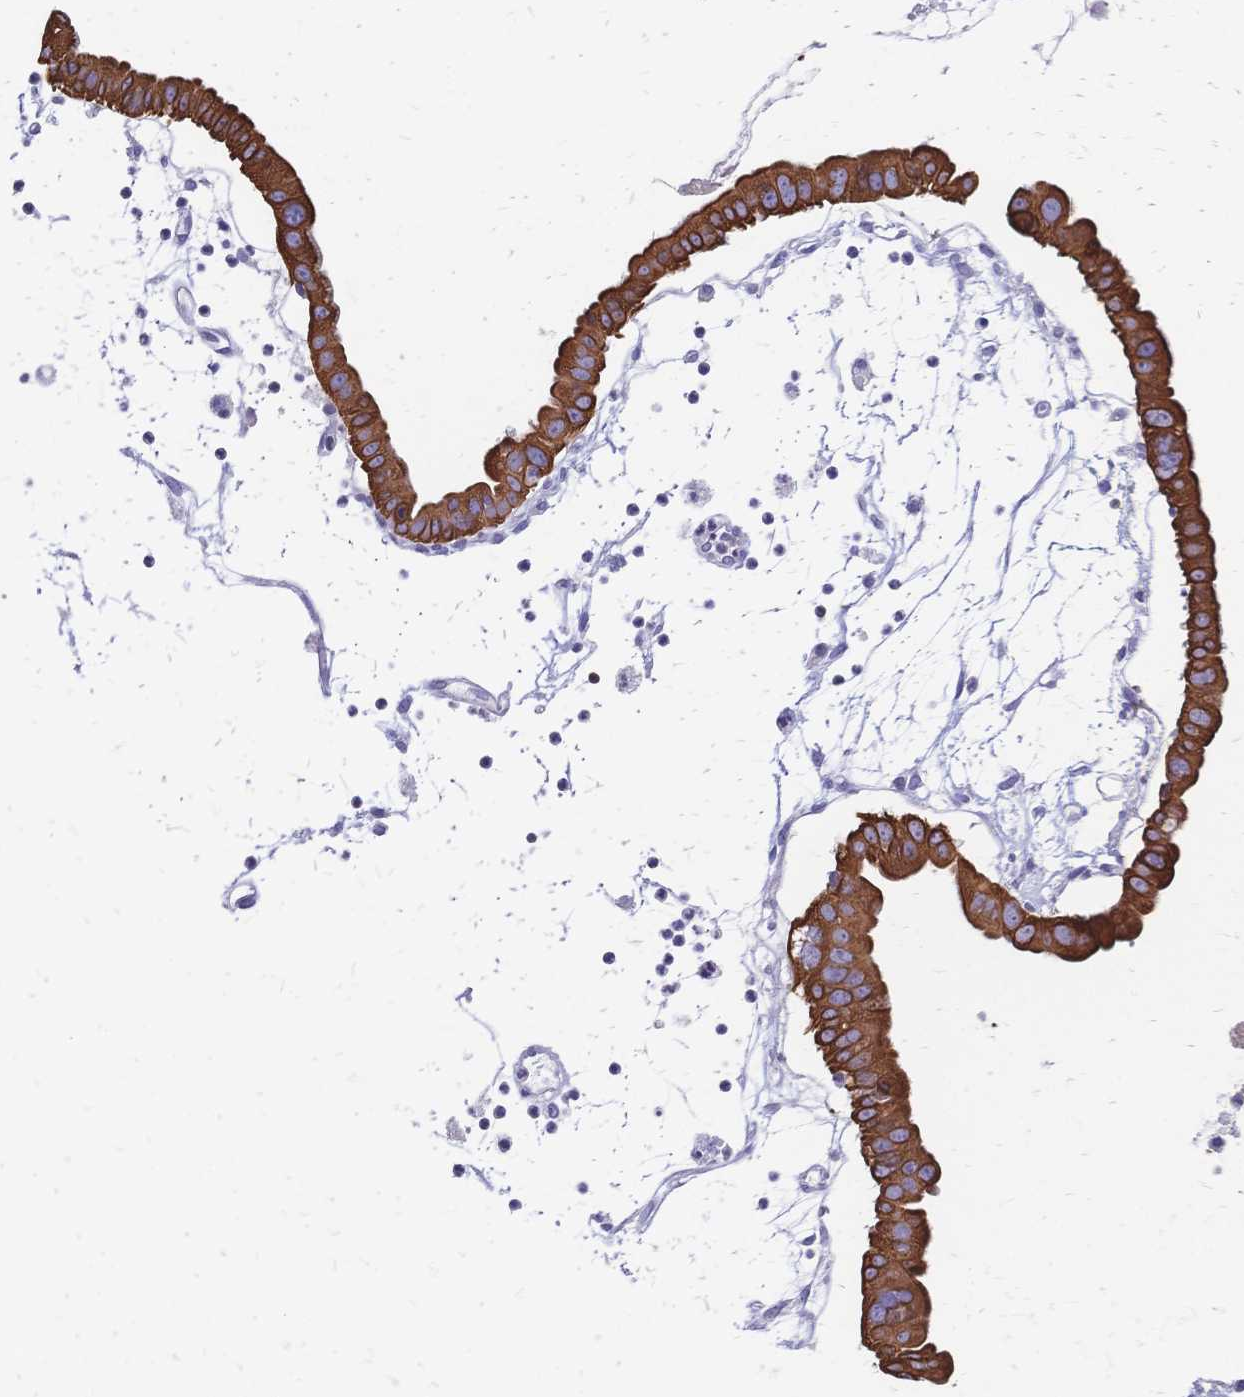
{"staining": {"intensity": "strong", "quantity": ">75%", "location": "cytoplasmic/membranous"}, "tissue": "ovarian cancer", "cell_type": "Tumor cells", "image_type": "cancer", "snomed": [{"axis": "morphology", "description": "Cystadenocarcinoma, mucinous, NOS"}, {"axis": "topography", "description": "Ovary"}], "caption": "Immunohistochemistry staining of ovarian cancer, which reveals high levels of strong cytoplasmic/membranous expression in approximately >75% of tumor cells indicating strong cytoplasmic/membranous protein staining. The staining was performed using DAB (brown) for protein detection and nuclei were counterstained in hematoxylin (blue).", "gene": "DTNB", "patient": {"sex": "female", "age": 61}}